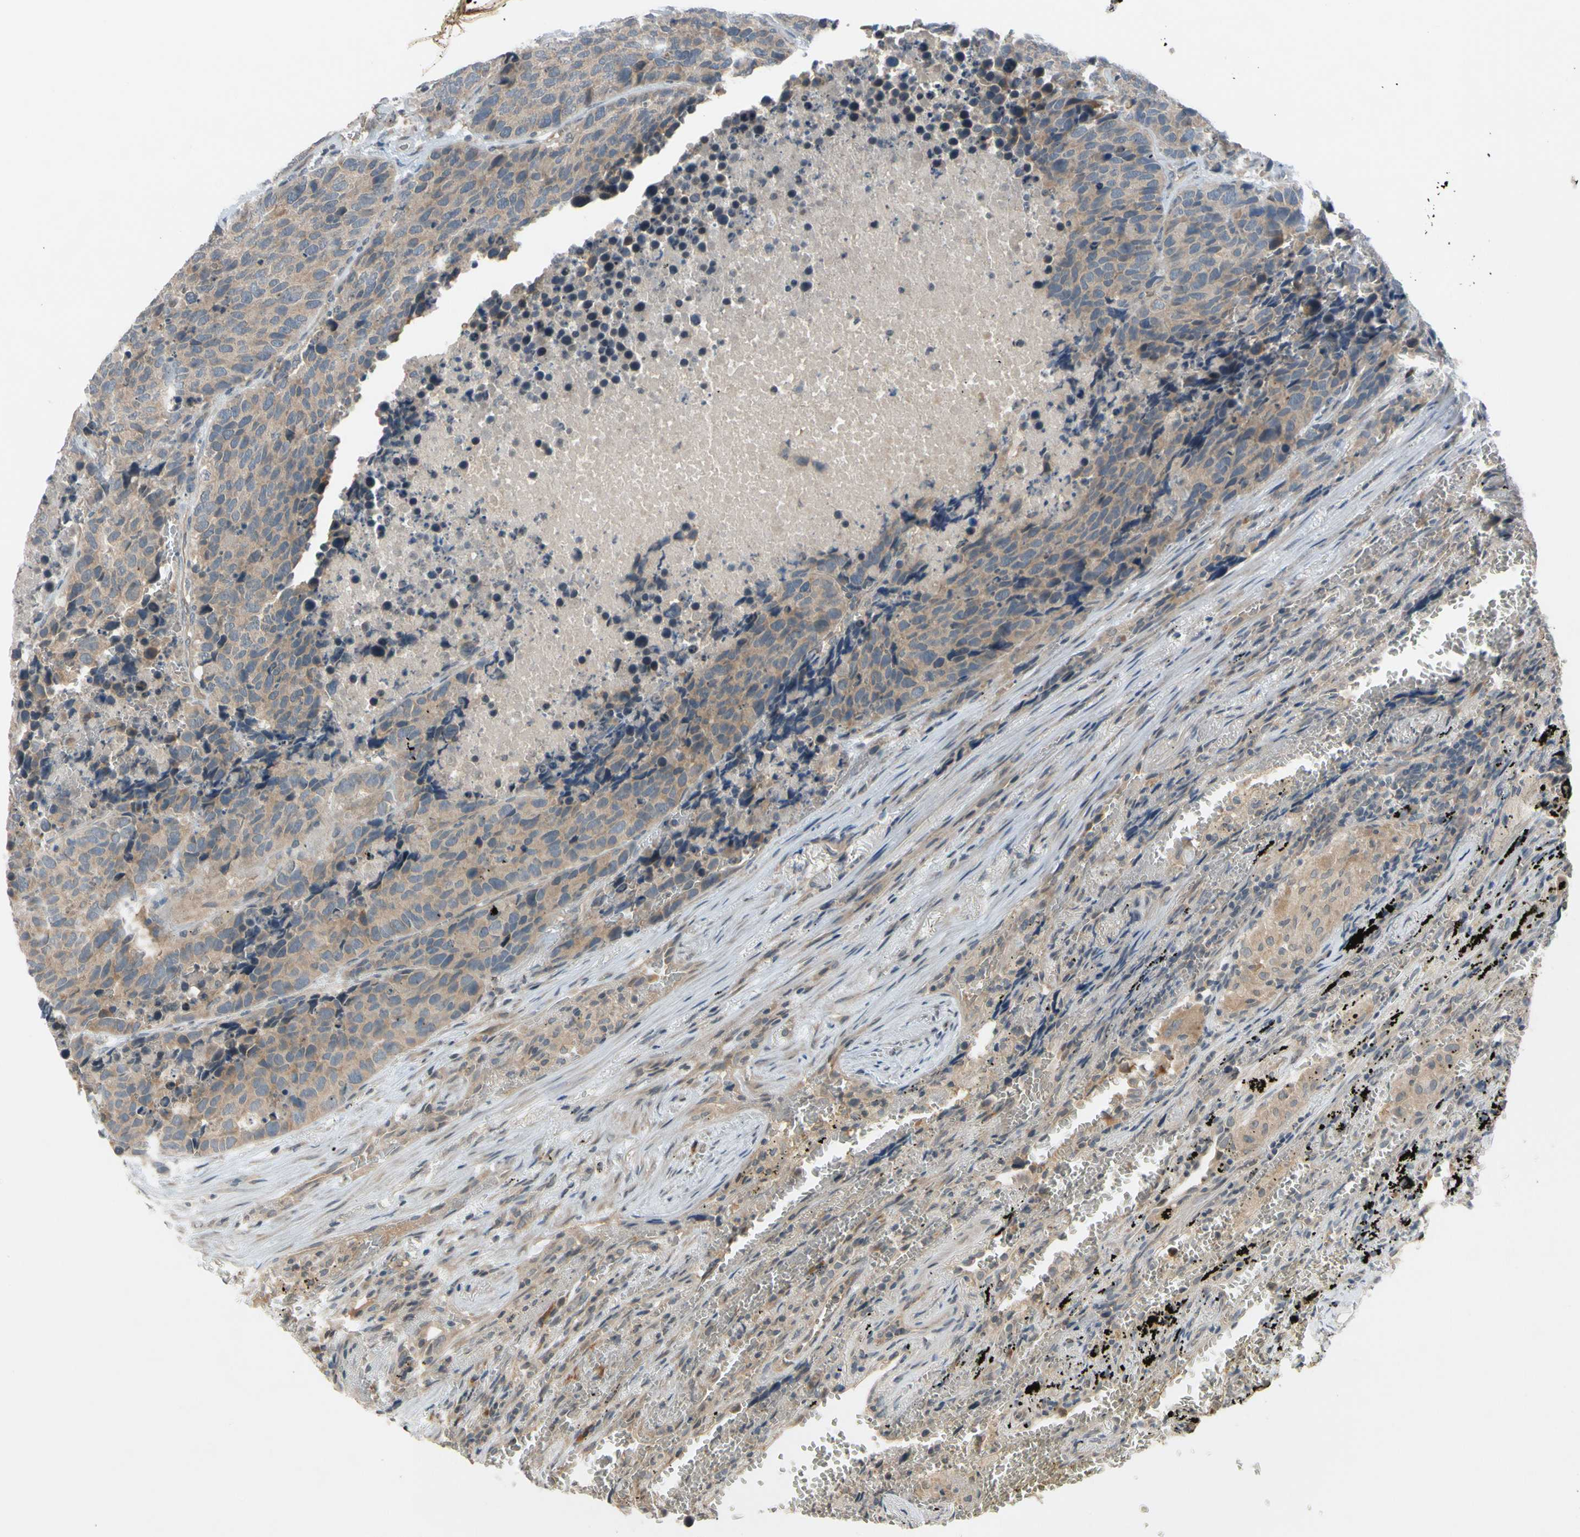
{"staining": {"intensity": "weak", "quantity": ">75%", "location": "cytoplasmic/membranous"}, "tissue": "carcinoid", "cell_type": "Tumor cells", "image_type": "cancer", "snomed": [{"axis": "morphology", "description": "Carcinoid, malignant, NOS"}, {"axis": "topography", "description": "Lung"}], "caption": "The histopathology image demonstrates a brown stain indicating the presence of a protein in the cytoplasmic/membranous of tumor cells in malignant carcinoid.", "gene": "FGF10", "patient": {"sex": "male", "age": 60}}